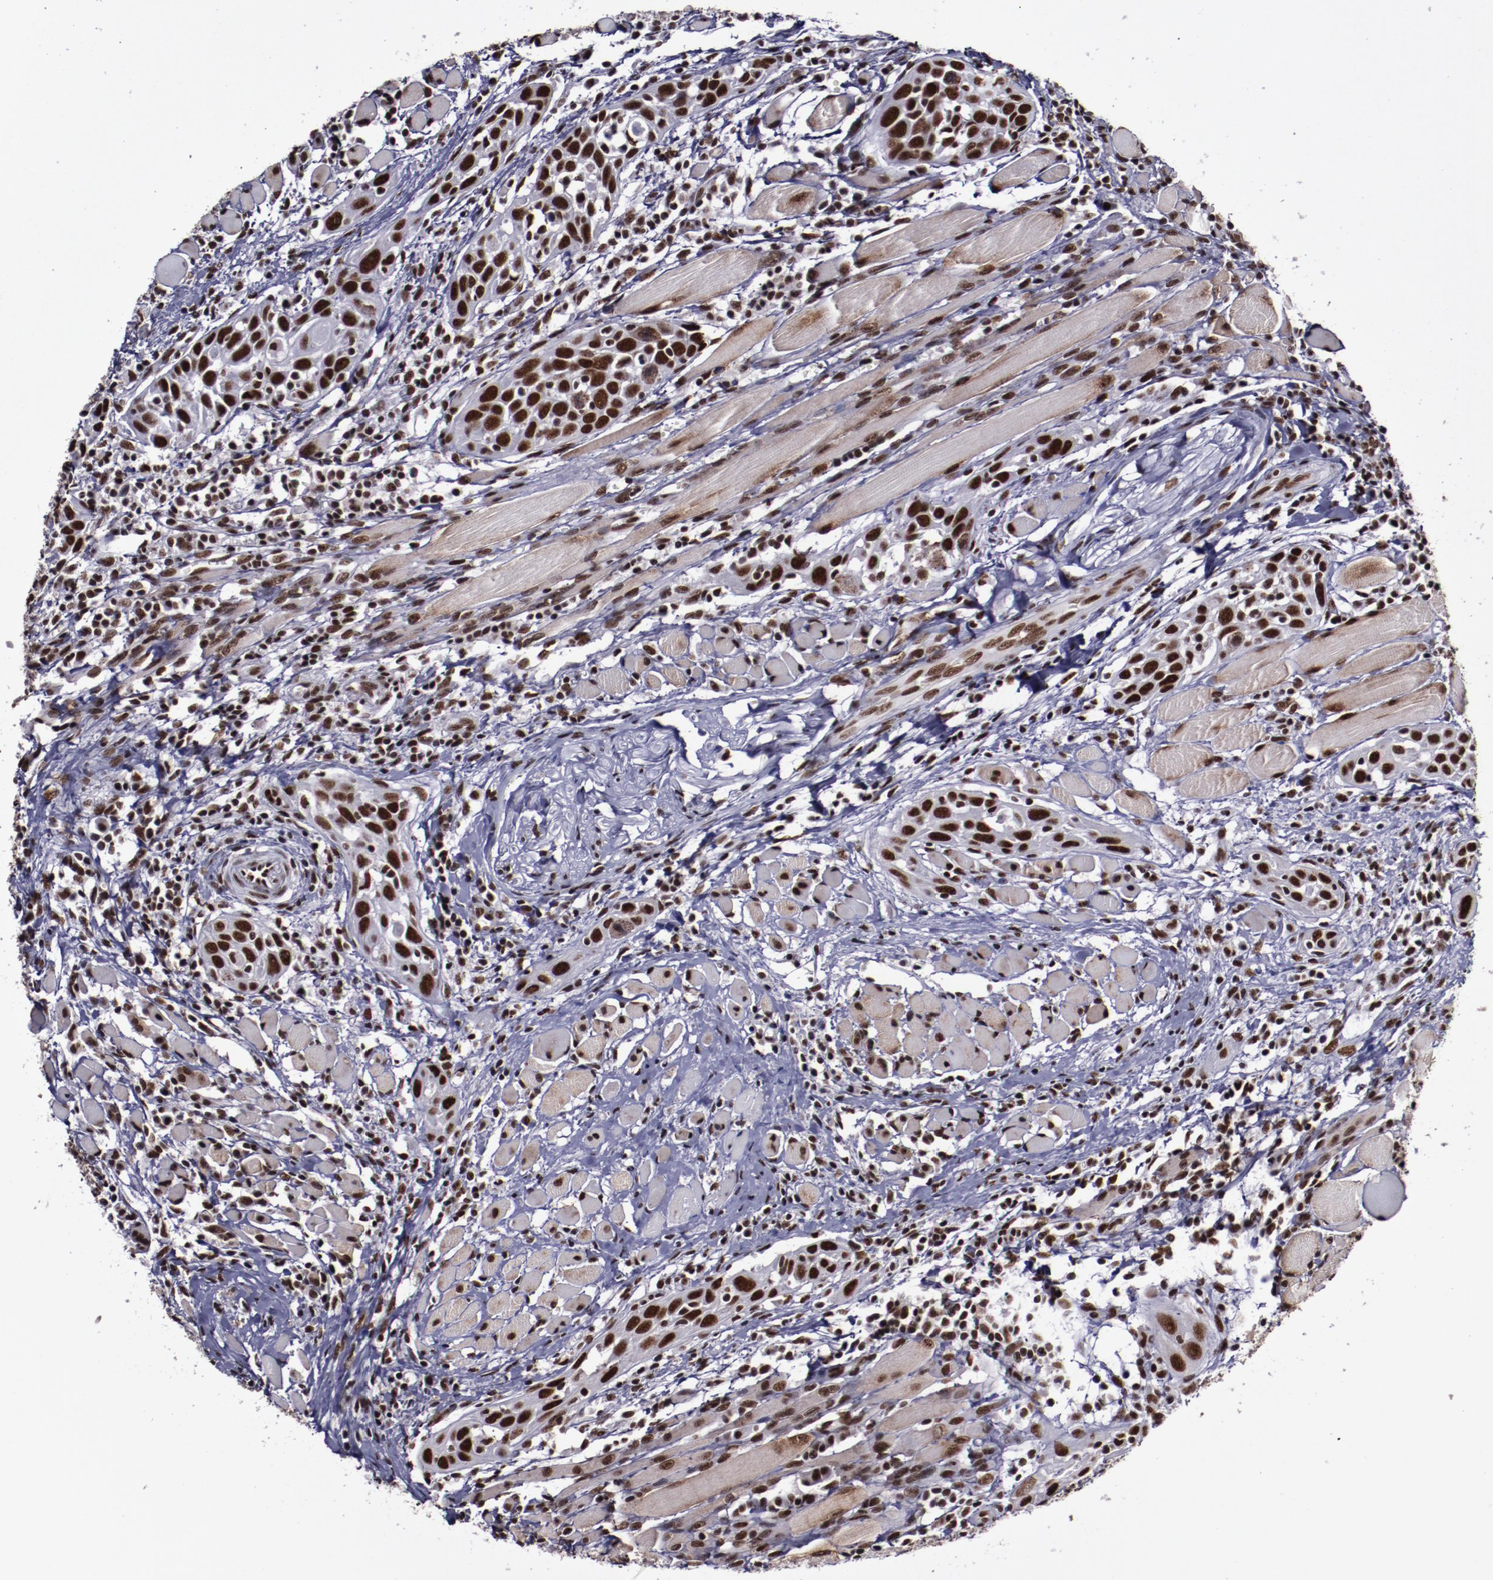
{"staining": {"intensity": "strong", "quantity": ">75%", "location": "nuclear"}, "tissue": "head and neck cancer", "cell_type": "Tumor cells", "image_type": "cancer", "snomed": [{"axis": "morphology", "description": "Squamous cell carcinoma, NOS"}, {"axis": "topography", "description": "Oral tissue"}, {"axis": "topography", "description": "Head-Neck"}], "caption": "Strong nuclear protein positivity is present in approximately >75% of tumor cells in head and neck cancer (squamous cell carcinoma). Using DAB (brown) and hematoxylin (blue) stains, captured at high magnification using brightfield microscopy.", "gene": "ERH", "patient": {"sex": "female", "age": 50}}